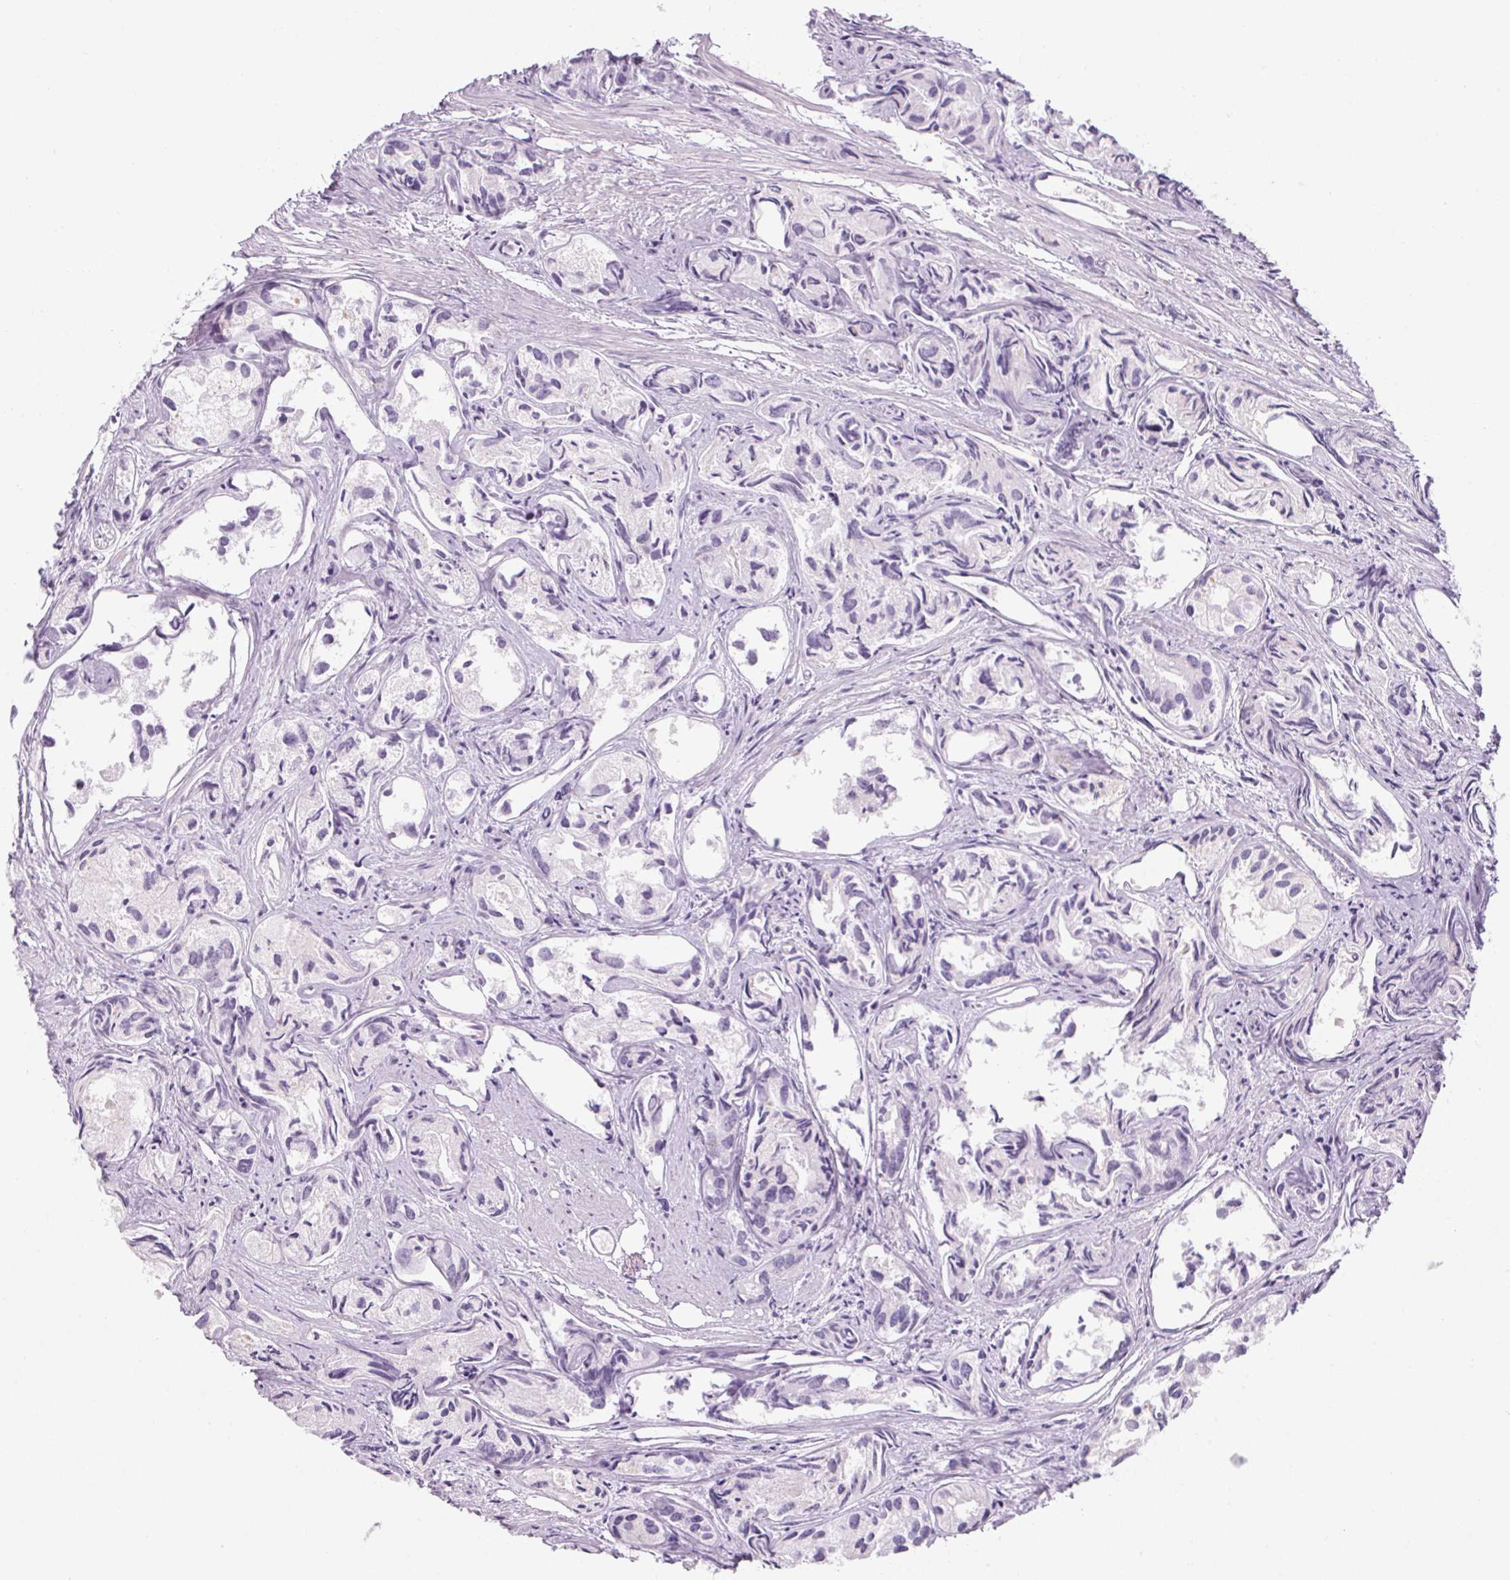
{"staining": {"intensity": "negative", "quantity": "none", "location": "none"}, "tissue": "prostate cancer", "cell_type": "Tumor cells", "image_type": "cancer", "snomed": [{"axis": "morphology", "description": "Adenocarcinoma, High grade"}, {"axis": "topography", "description": "Prostate"}], "caption": "Immunohistochemistry of prostate cancer reveals no staining in tumor cells.", "gene": "RPTN", "patient": {"sex": "male", "age": 84}}